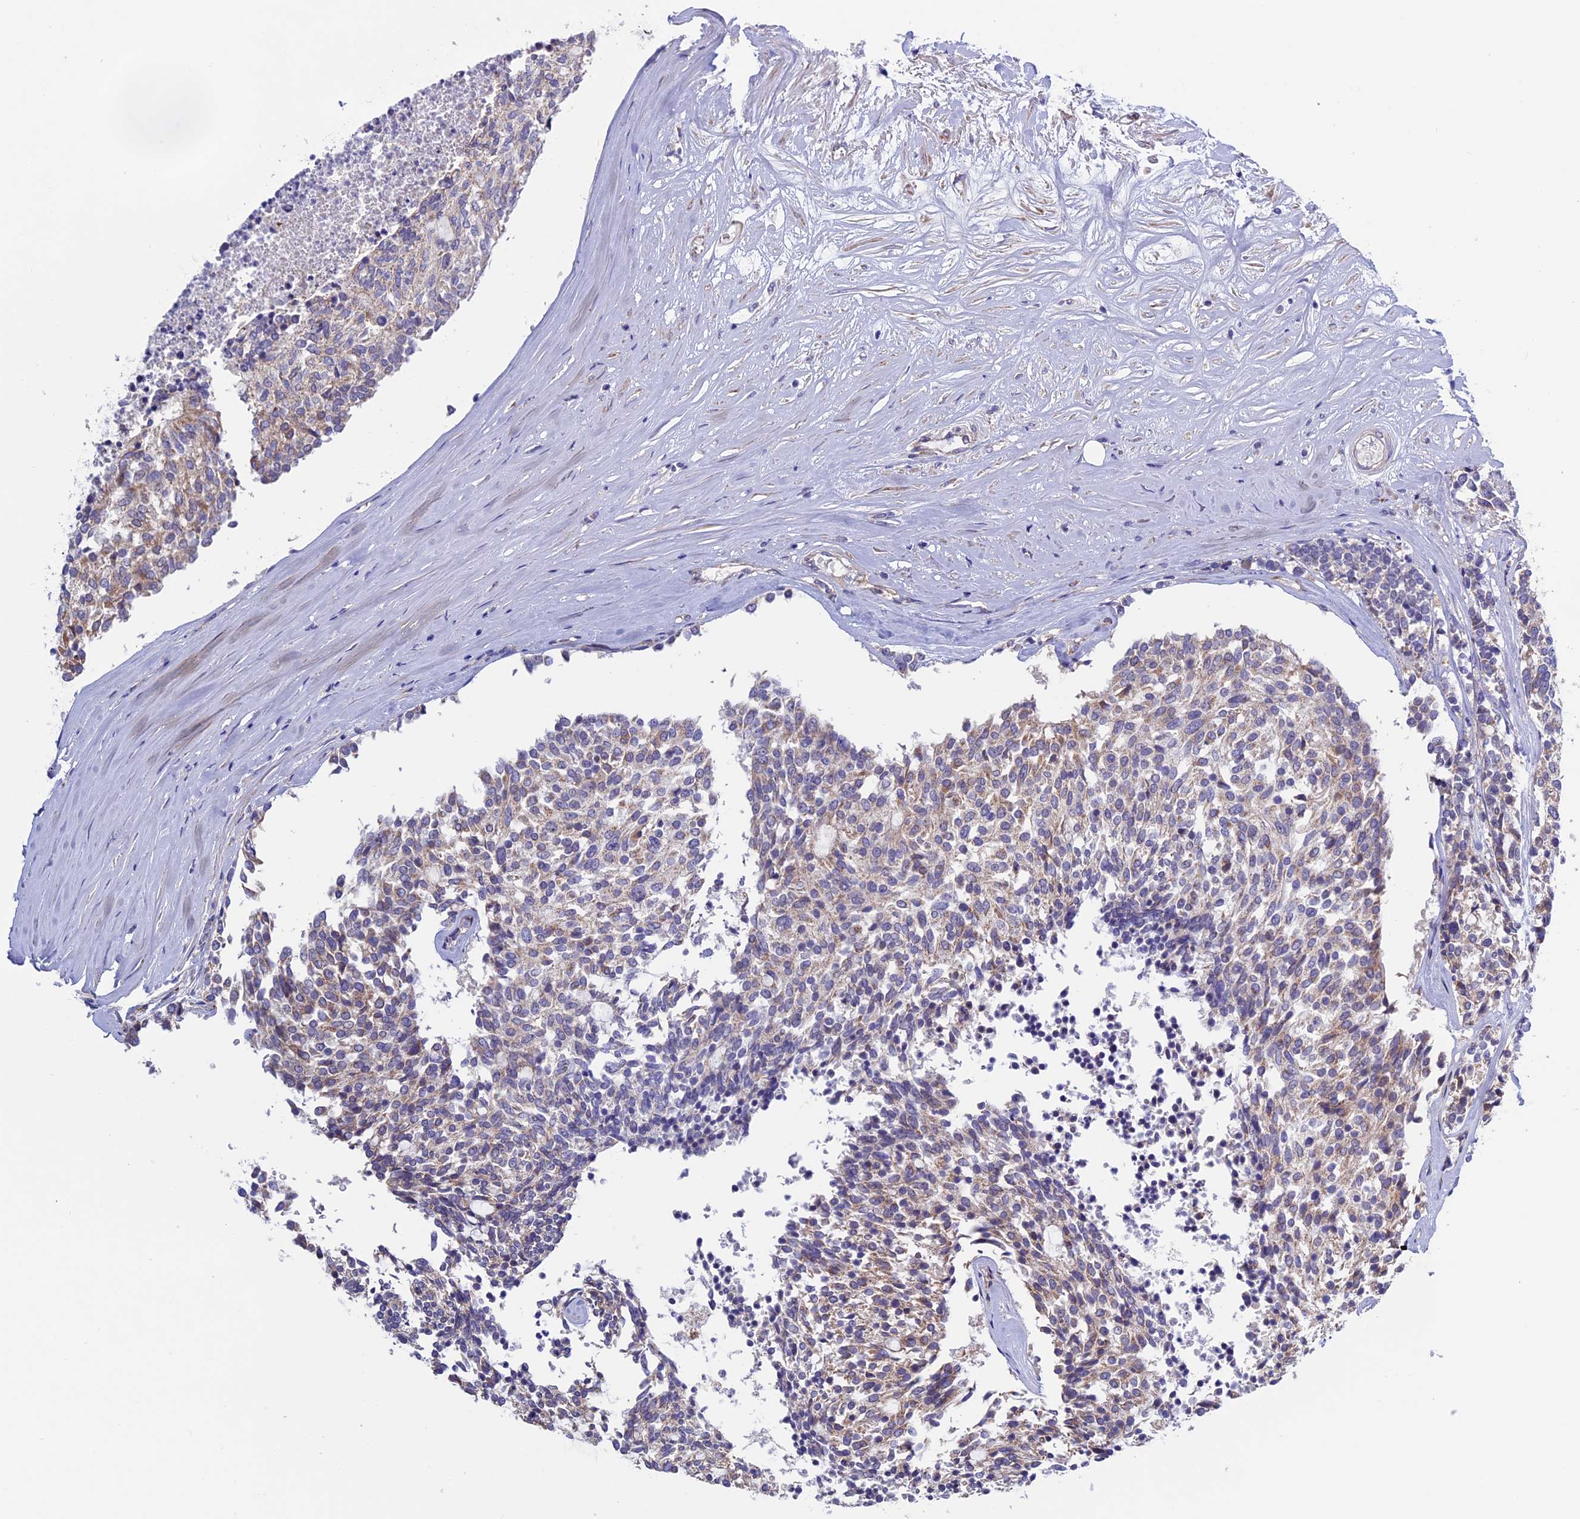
{"staining": {"intensity": "weak", "quantity": "25%-75%", "location": "cytoplasmic/membranous"}, "tissue": "carcinoid", "cell_type": "Tumor cells", "image_type": "cancer", "snomed": [{"axis": "morphology", "description": "Carcinoid, malignant, NOS"}, {"axis": "topography", "description": "Pancreas"}], "caption": "IHC of malignant carcinoid displays low levels of weak cytoplasmic/membranous expression in approximately 25%-75% of tumor cells.", "gene": "ETFDH", "patient": {"sex": "female", "age": 54}}